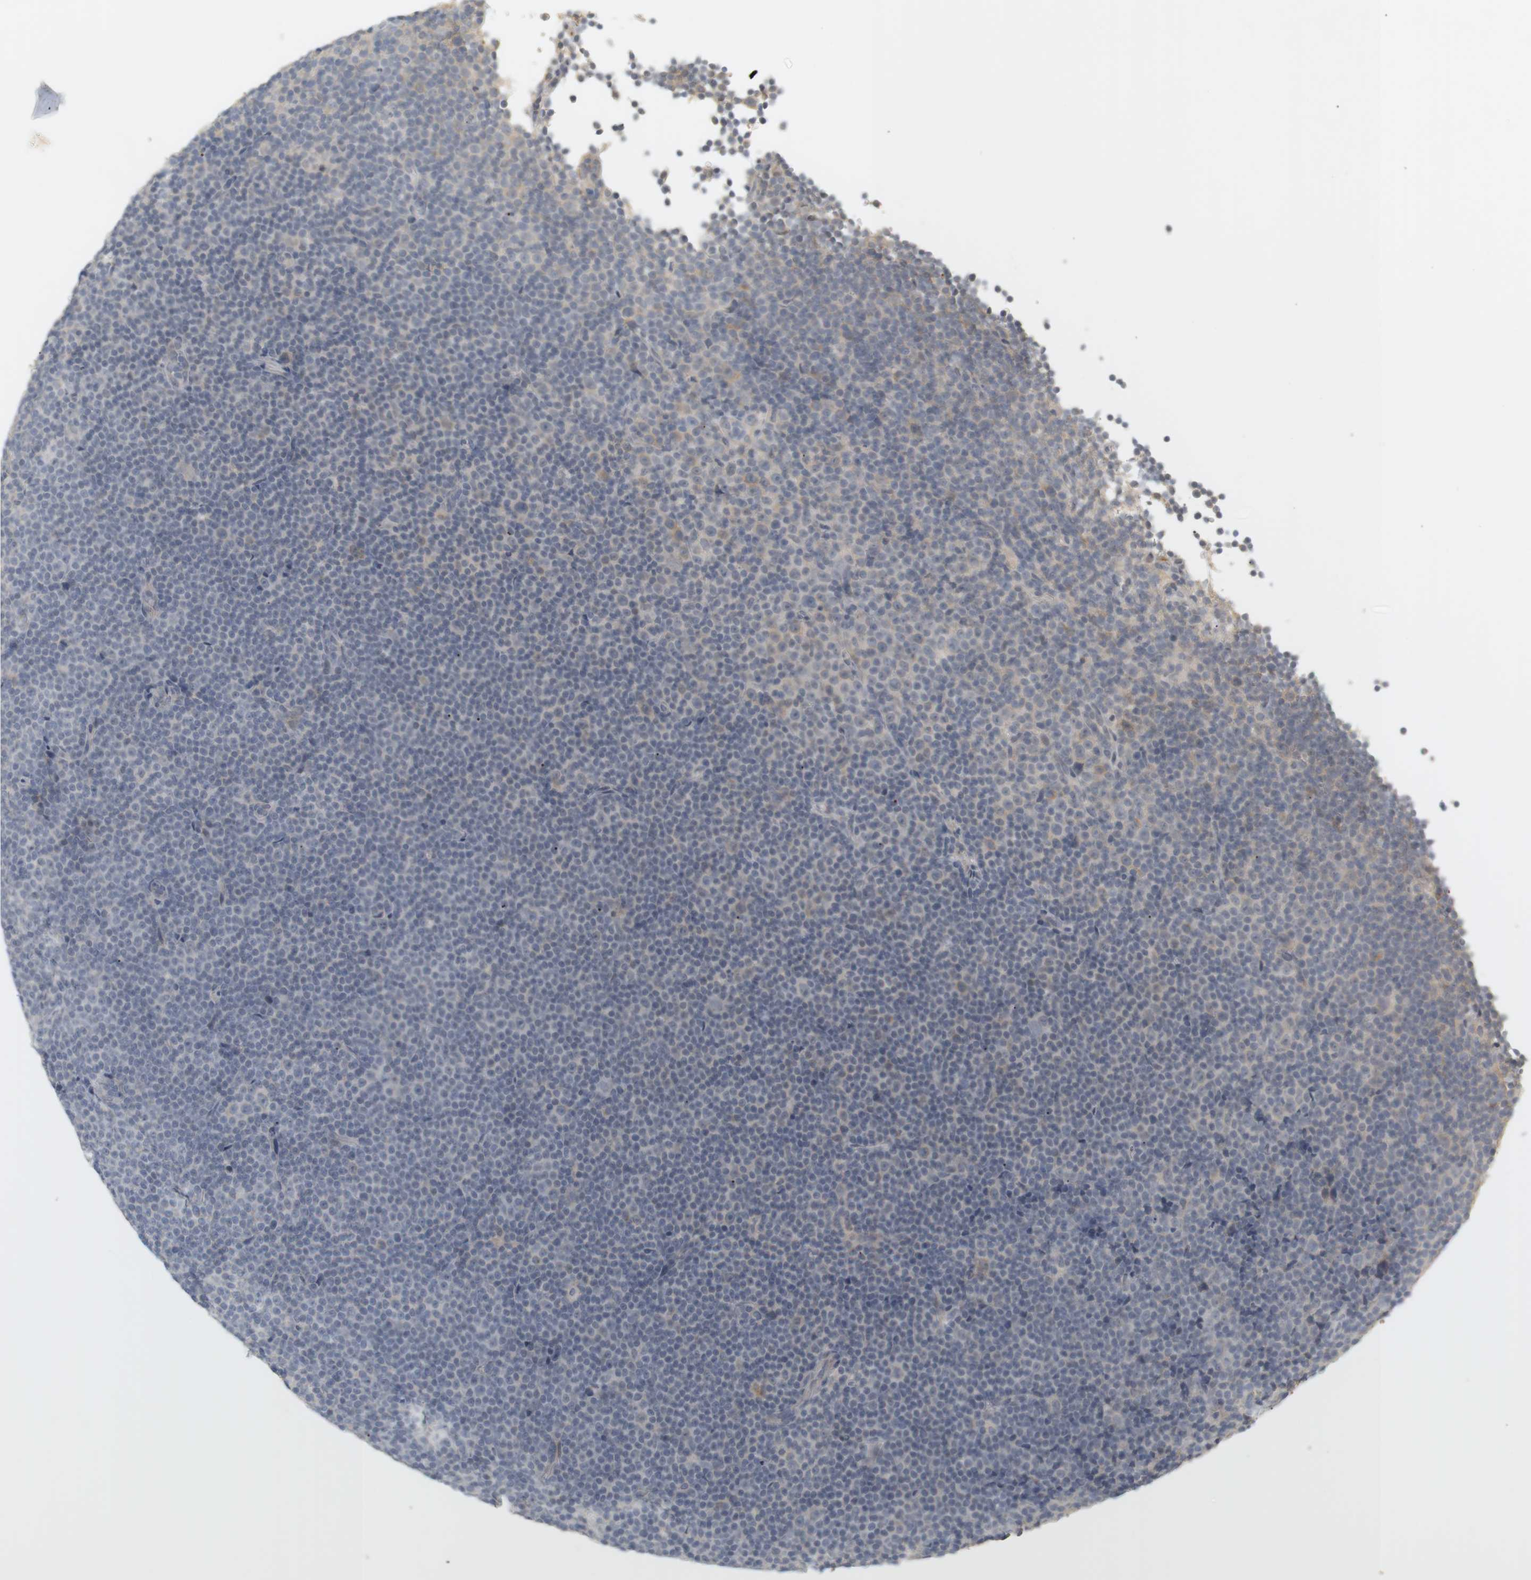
{"staining": {"intensity": "negative", "quantity": "none", "location": "none"}, "tissue": "lymphoma", "cell_type": "Tumor cells", "image_type": "cancer", "snomed": [{"axis": "morphology", "description": "Malignant lymphoma, non-Hodgkin's type, Low grade"}, {"axis": "topography", "description": "Lymph node"}], "caption": "High magnification brightfield microscopy of lymphoma stained with DAB (3,3'-diaminobenzidine) (brown) and counterstained with hematoxylin (blue): tumor cells show no significant staining. (DAB IHC visualized using brightfield microscopy, high magnification).", "gene": "RTN3", "patient": {"sex": "female", "age": 67}}